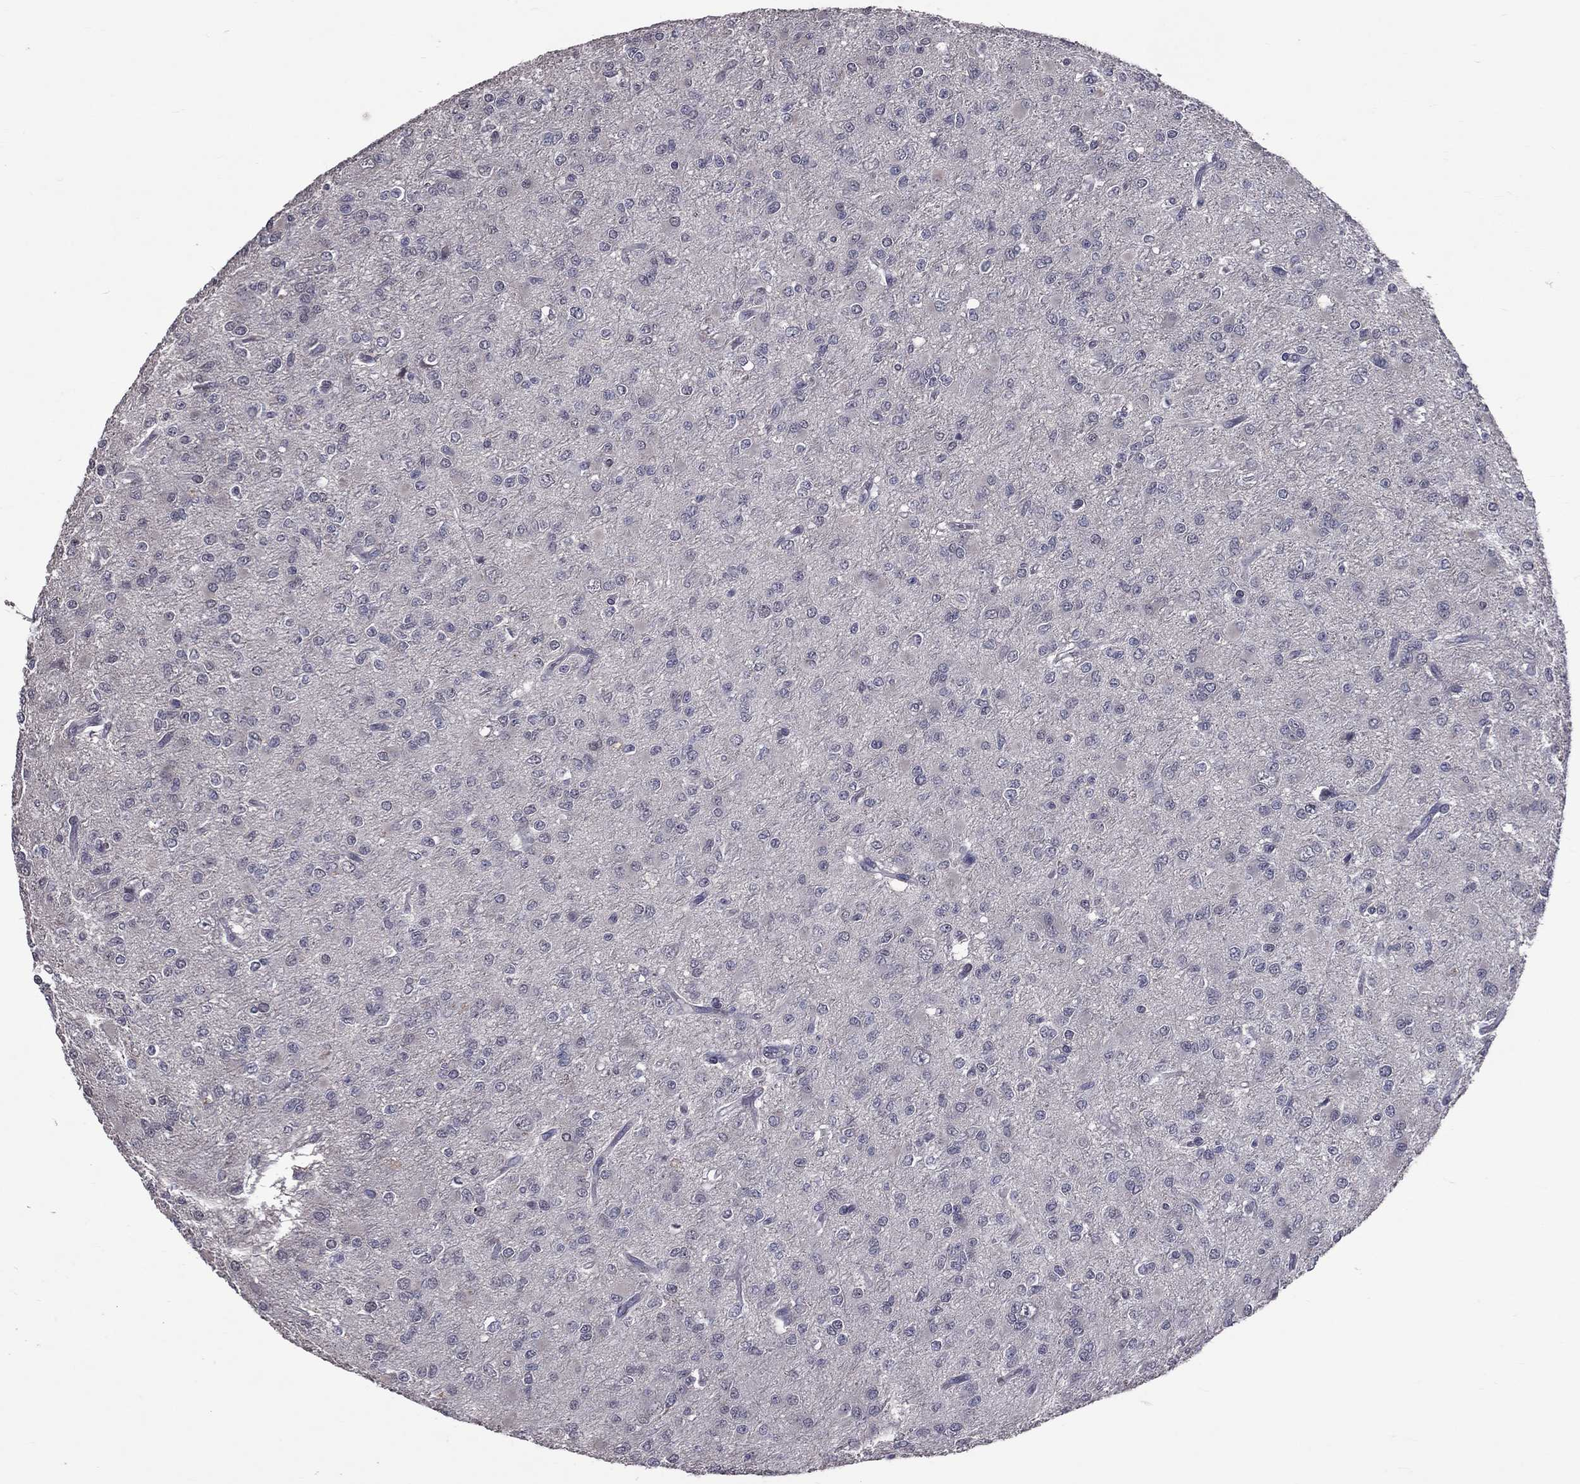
{"staining": {"intensity": "negative", "quantity": "none", "location": "none"}, "tissue": "glioma", "cell_type": "Tumor cells", "image_type": "cancer", "snomed": [{"axis": "morphology", "description": "Glioma, malignant, Low grade"}, {"axis": "topography", "description": "Brain"}], "caption": "High power microscopy photomicrograph of an immunohistochemistry (IHC) image of malignant low-grade glioma, revealing no significant positivity in tumor cells.", "gene": "DSG4", "patient": {"sex": "male", "age": 27}}